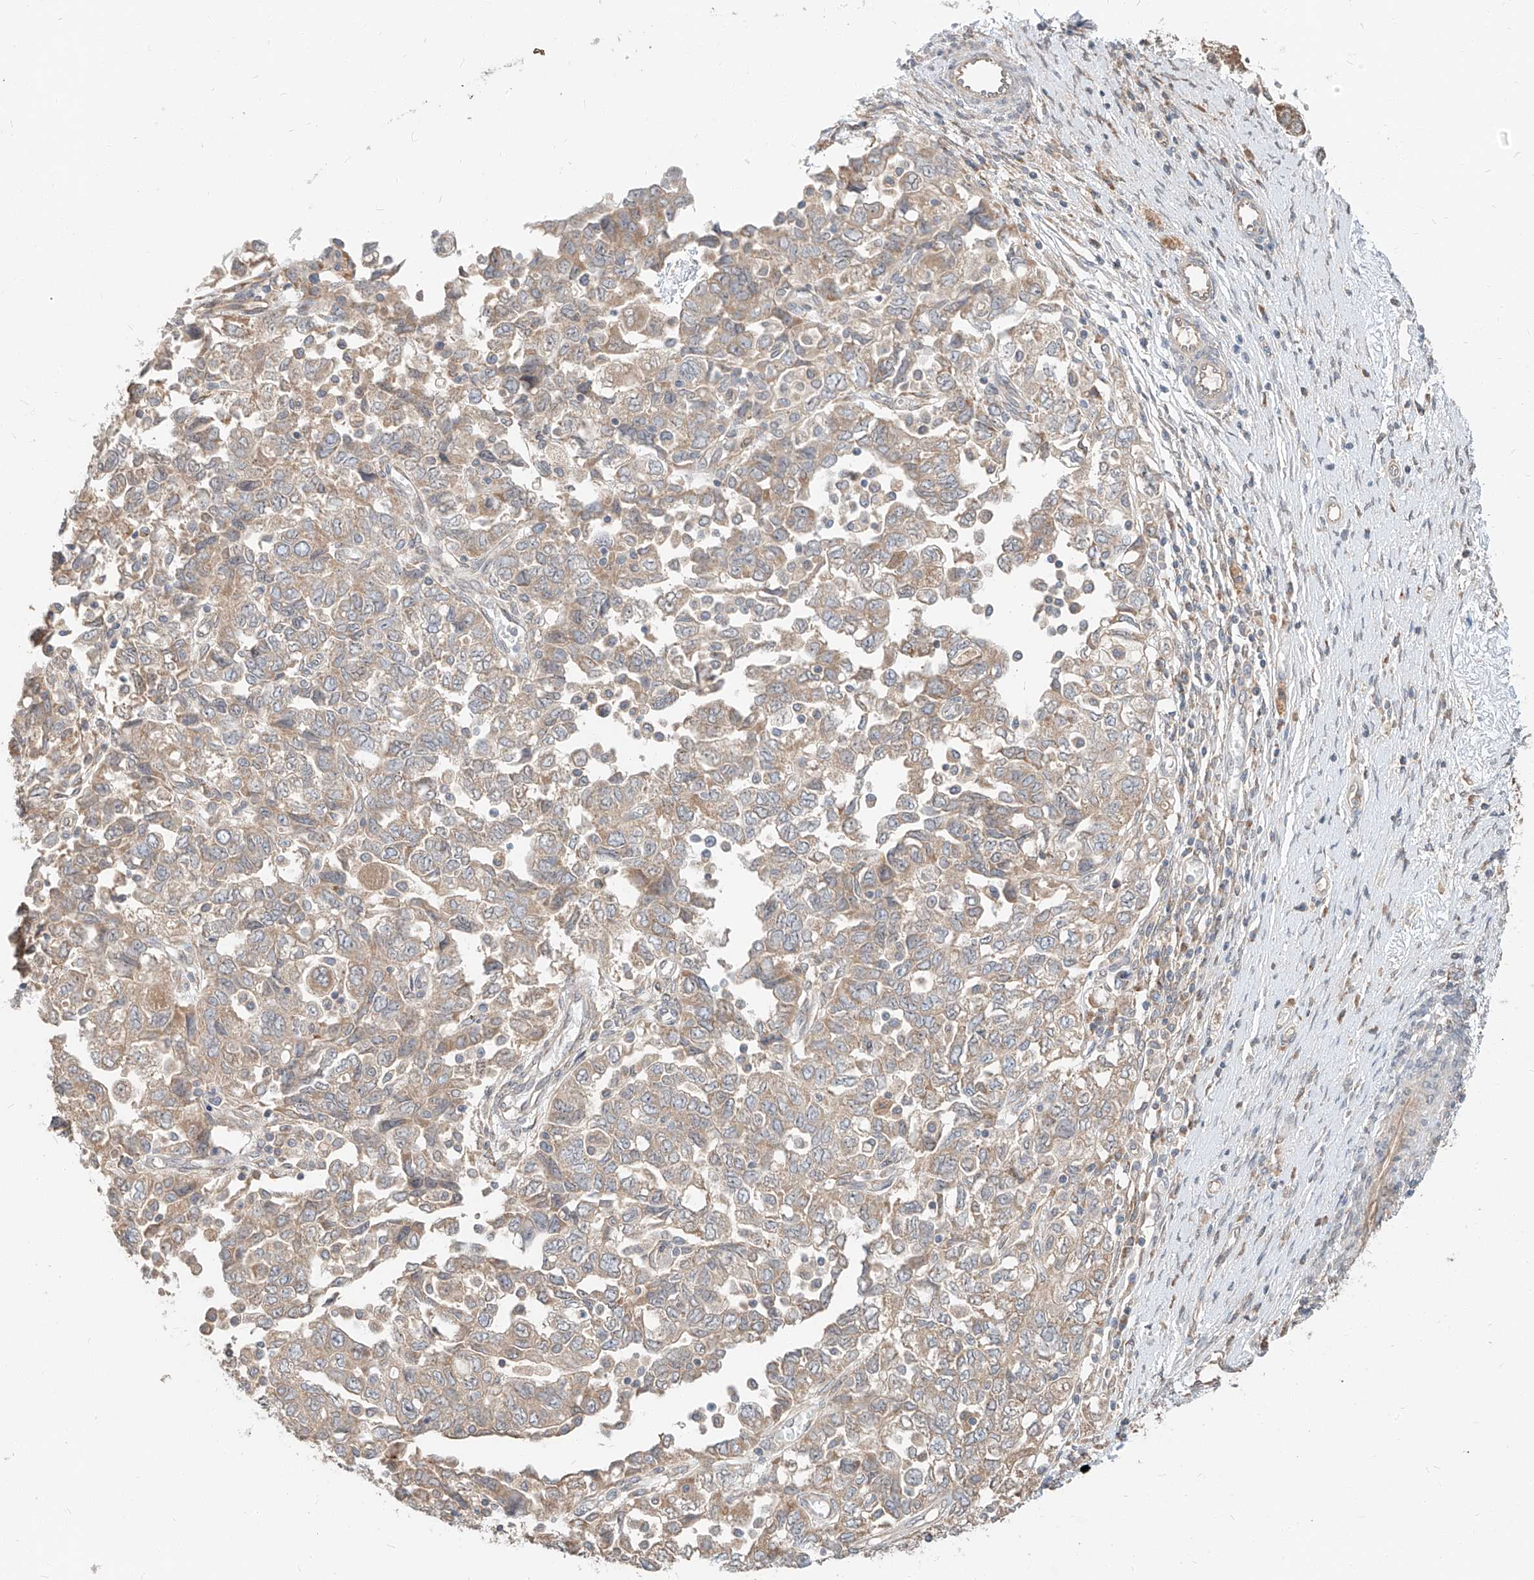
{"staining": {"intensity": "weak", "quantity": ">75%", "location": "cytoplasmic/membranous"}, "tissue": "ovarian cancer", "cell_type": "Tumor cells", "image_type": "cancer", "snomed": [{"axis": "morphology", "description": "Carcinoma, NOS"}, {"axis": "morphology", "description": "Cystadenocarcinoma, serous, NOS"}, {"axis": "topography", "description": "Ovary"}], "caption": "Weak cytoplasmic/membranous expression is present in about >75% of tumor cells in ovarian cancer.", "gene": "STX19", "patient": {"sex": "female", "age": 69}}